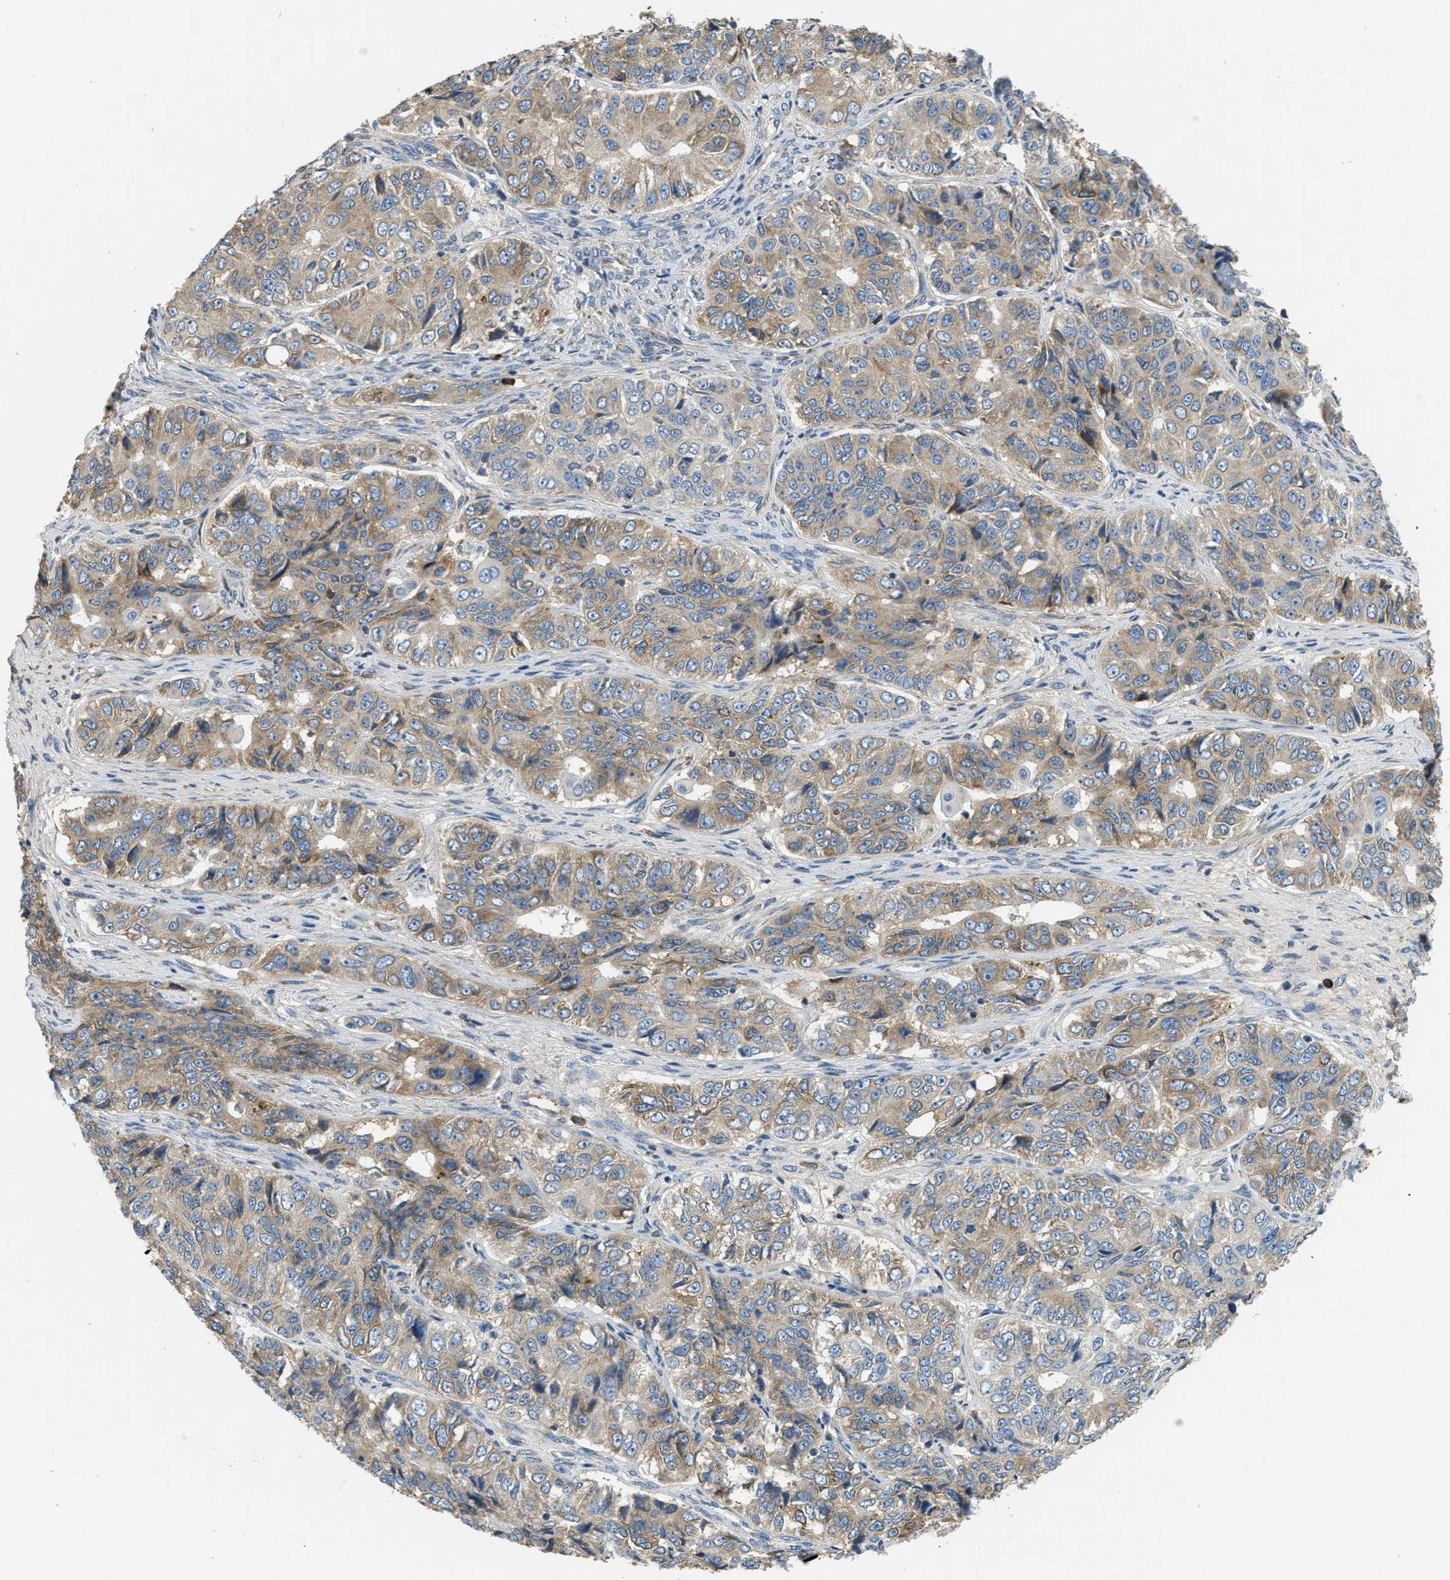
{"staining": {"intensity": "weak", "quantity": ">75%", "location": "cytoplasmic/membranous"}, "tissue": "ovarian cancer", "cell_type": "Tumor cells", "image_type": "cancer", "snomed": [{"axis": "morphology", "description": "Carcinoma, endometroid"}, {"axis": "topography", "description": "Ovary"}], "caption": "IHC photomicrograph of neoplastic tissue: human ovarian cancer (endometroid carcinoma) stained using immunohistochemistry (IHC) demonstrates low levels of weak protein expression localized specifically in the cytoplasmic/membranous of tumor cells, appearing as a cytoplasmic/membranous brown color.", "gene": "SSR1", "patient": {"sex": "female", "age": 51}}